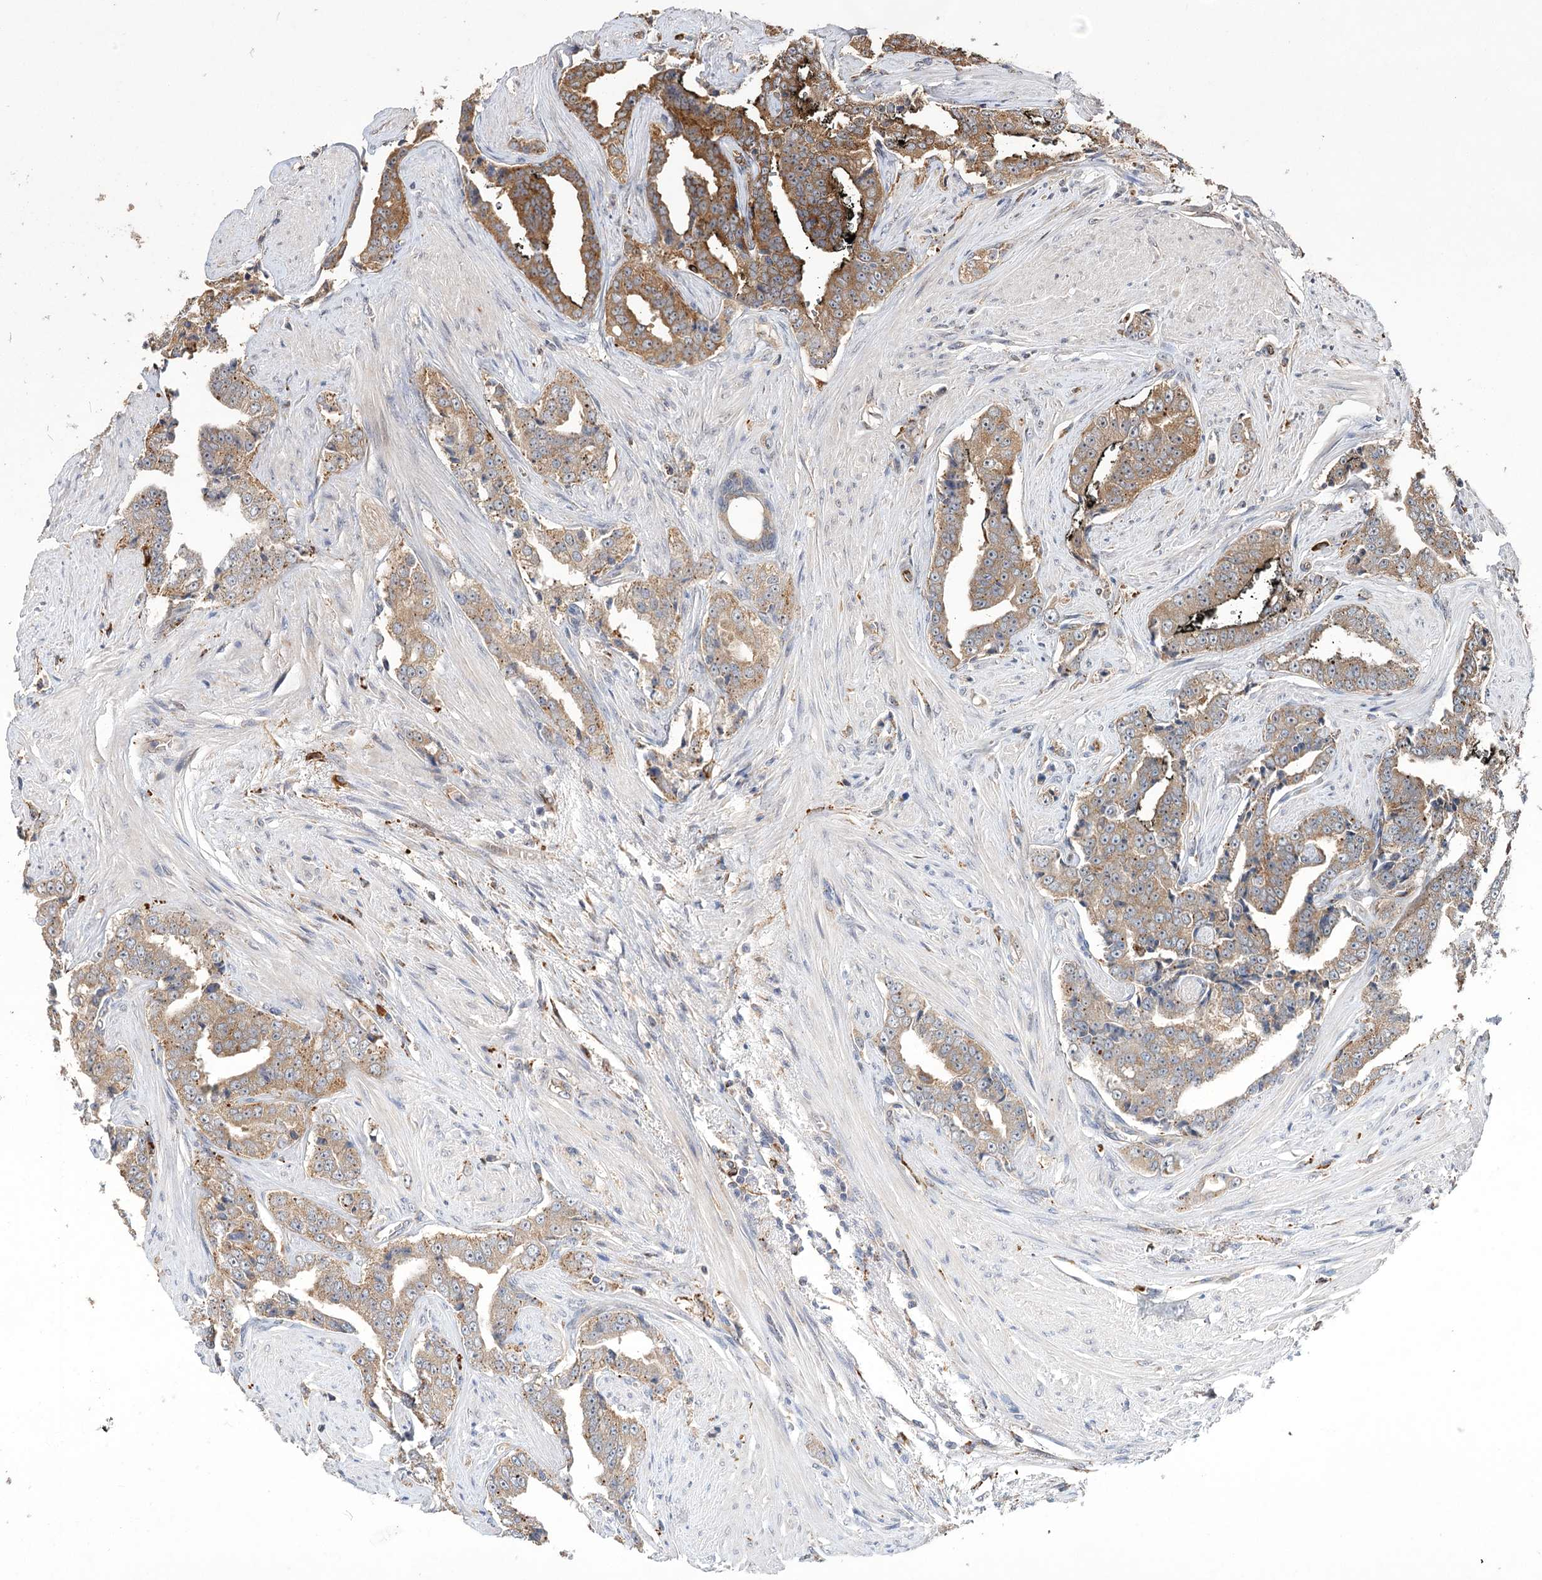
{"staining": {"intensity": "moderate", "quantity": ">75%", "location": "cytoplasmic/membranous"}, "tissue": "prostate cancer", "cell_type": "Tumor cells", "image_type": "cancer", "snomed": [{"axis": "morphology", "description": "Adenocarcinoma, High grade"}, {"axis": "topography", "description": "Prostate"}], "caption": "Prostate high-grade adenocarcinoma stained with DAB immunohistochemistry exhibits medium levels of moderate cytoplasmic/membranous positivity in approximately >75% of tumor cells. (Stains: DAB in brown, nuclei in blue, Microscopy: brightfield microscopy at high magnification).", "gene": "DMXL1", "patient": {"sex": "male", "age": 71}}